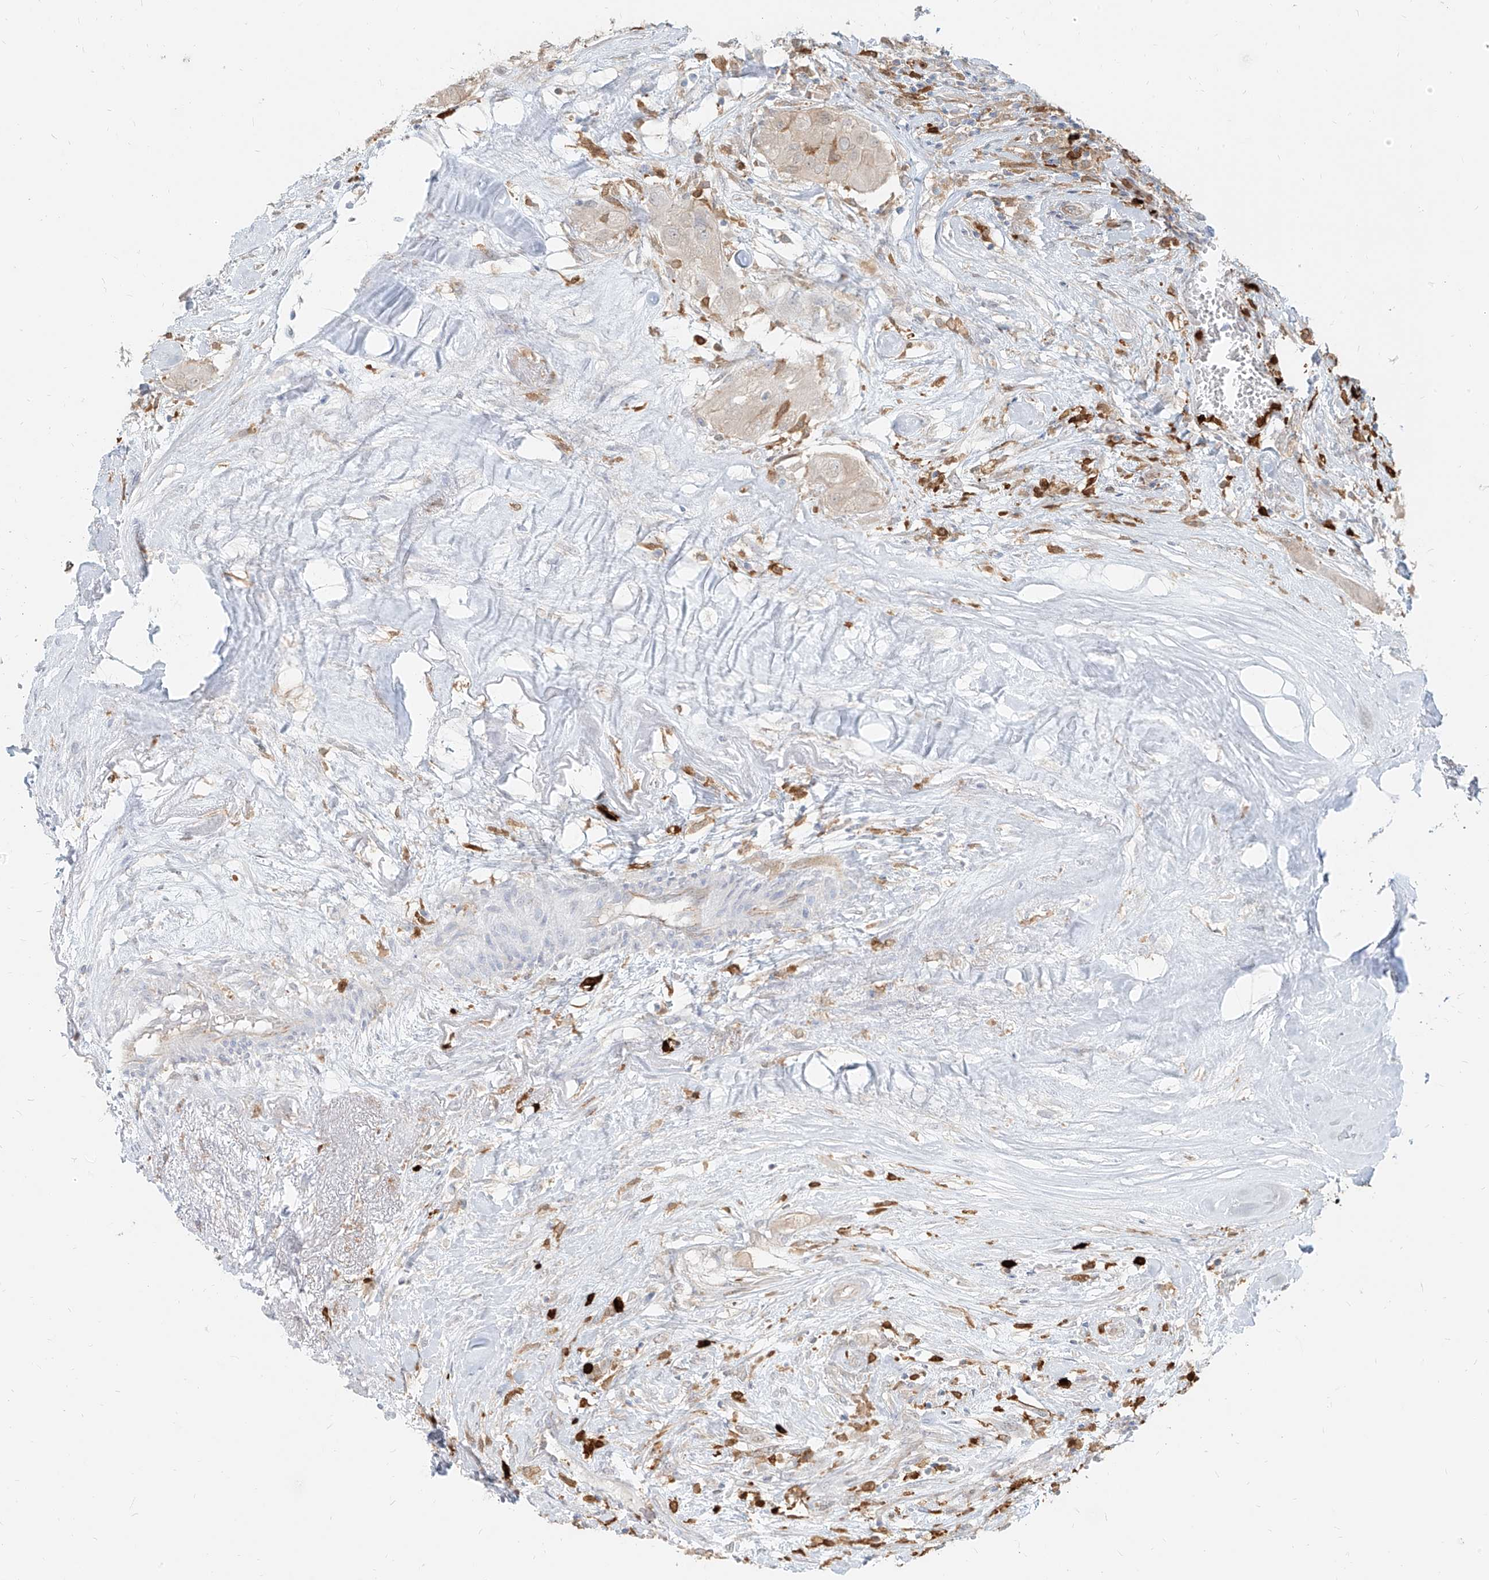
{"staining": {"intensity": "weak", "quantity": "25%-75%", "location": "cytoplasmic/membranous"}, "tissue": "thyroid cancer", "cell_type": "Tumor cells", "image_type": "cancer", "snomed": [{"axis": "morphology", "description": "Papillary adenocarcinoma, NOS"}, {"axis": "topography", "description": "Thyroid gland"}], "caption": "An image showing weak cytoplasmic/membranous staining in approximately 25%-75% of tumor cells in thyroid papillary adenocarcinoma, as visualized by brown immunohistochemical staining.", "gene": "PGD", "patient": {"sex": "female", "age": 59}}